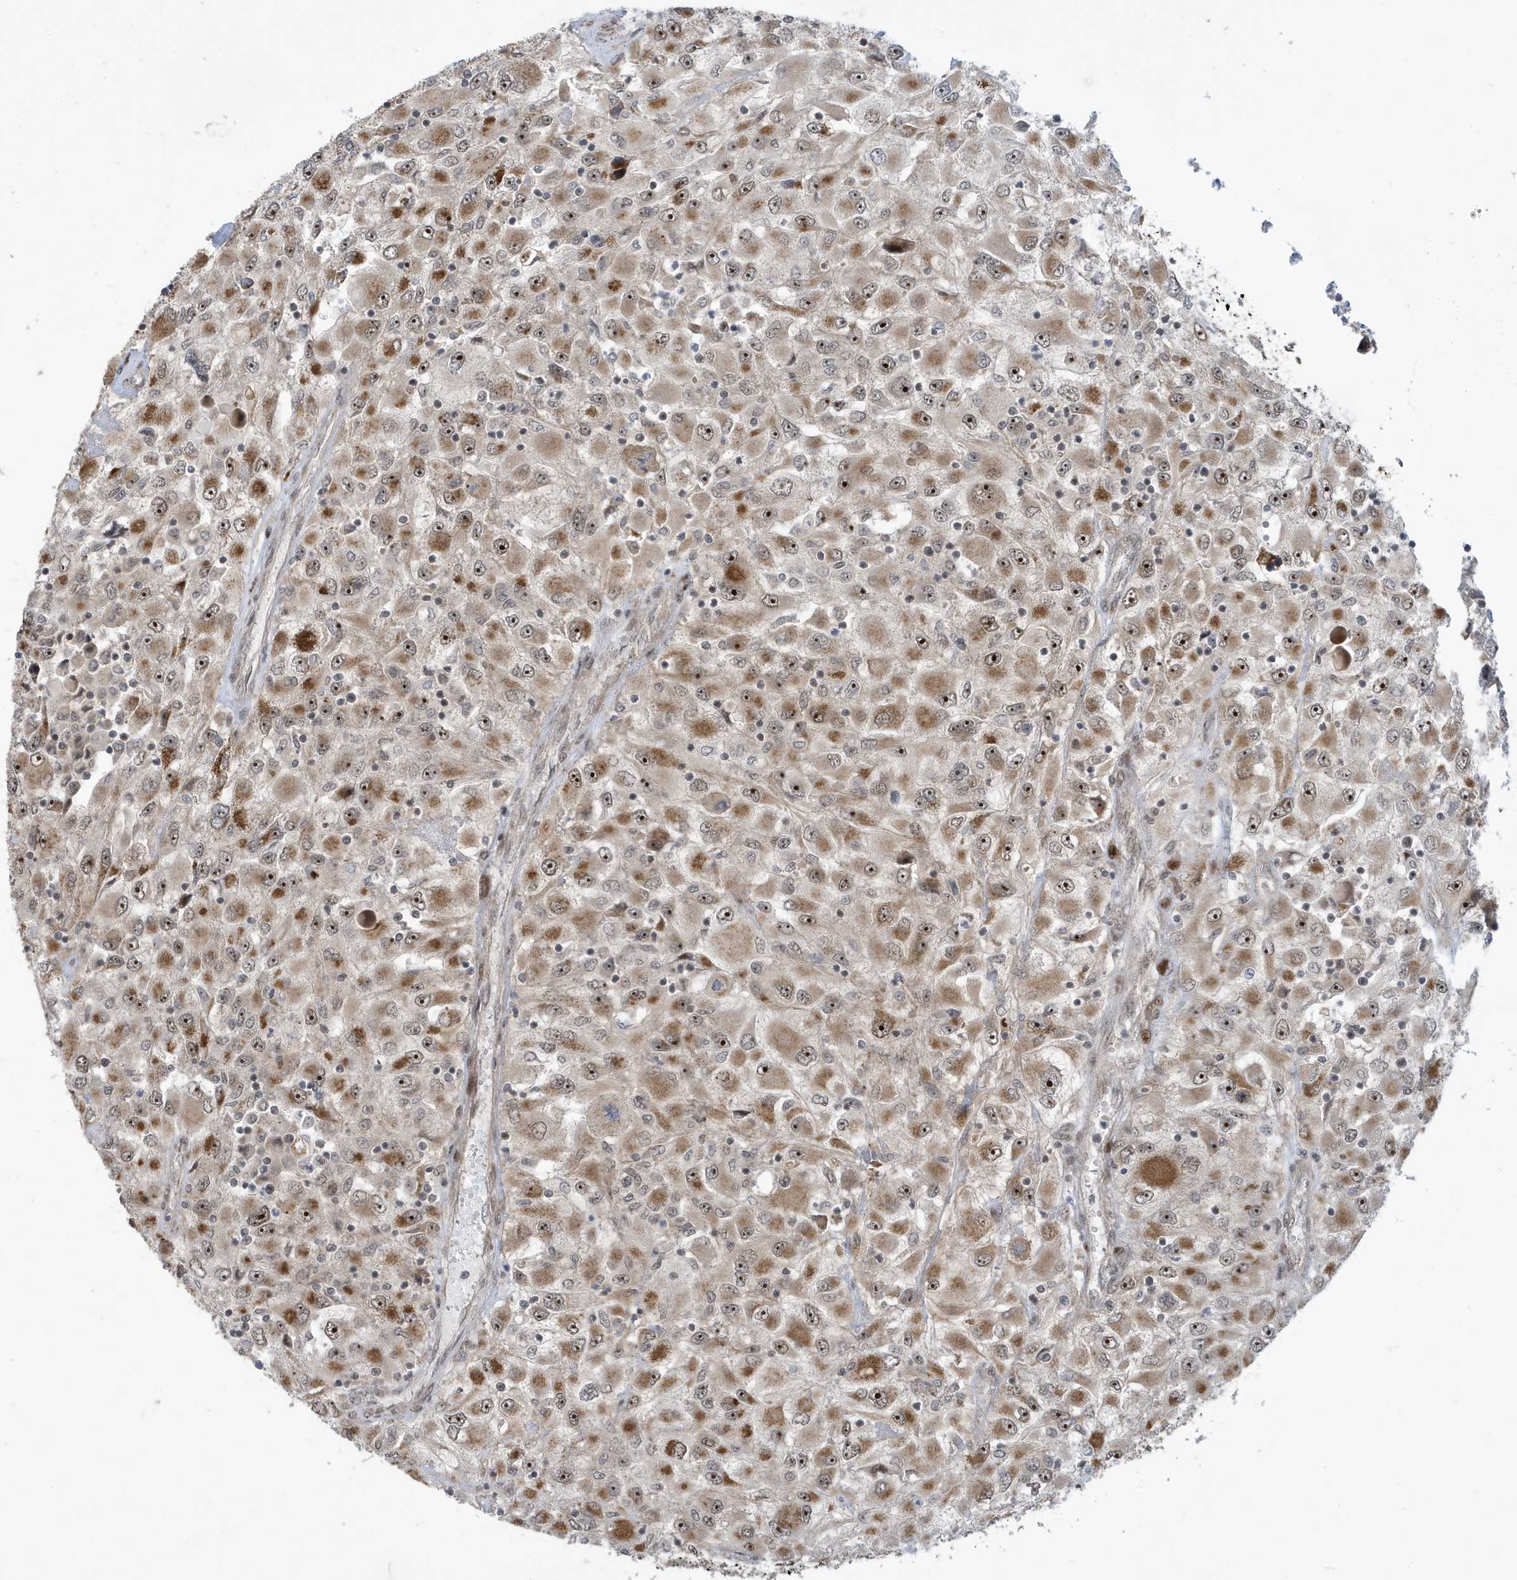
{"staining": {"intensity": "strong", "quantity": "25%-75%", "location": "cytoplasmic/membranous,nuclear"}, "tissue": "renal cancer", "cell_type": "Tumor cells", "image_type": "cancer", "snomed": [{"axis": "morphology", "description": "Adenocarcinoma, NOS"}, {"axis": "topography", "description": "Kidney"}], "caption": "This photomicrograph displays immunohistochemistry (IHC) staining of renal cancer, with high strong cytoplasmic/membranous and nuclear positivity in about 25%-75% of tumor cells.", "gene": "FAM9B", "patient": {"sex": "female", "age": 52}}